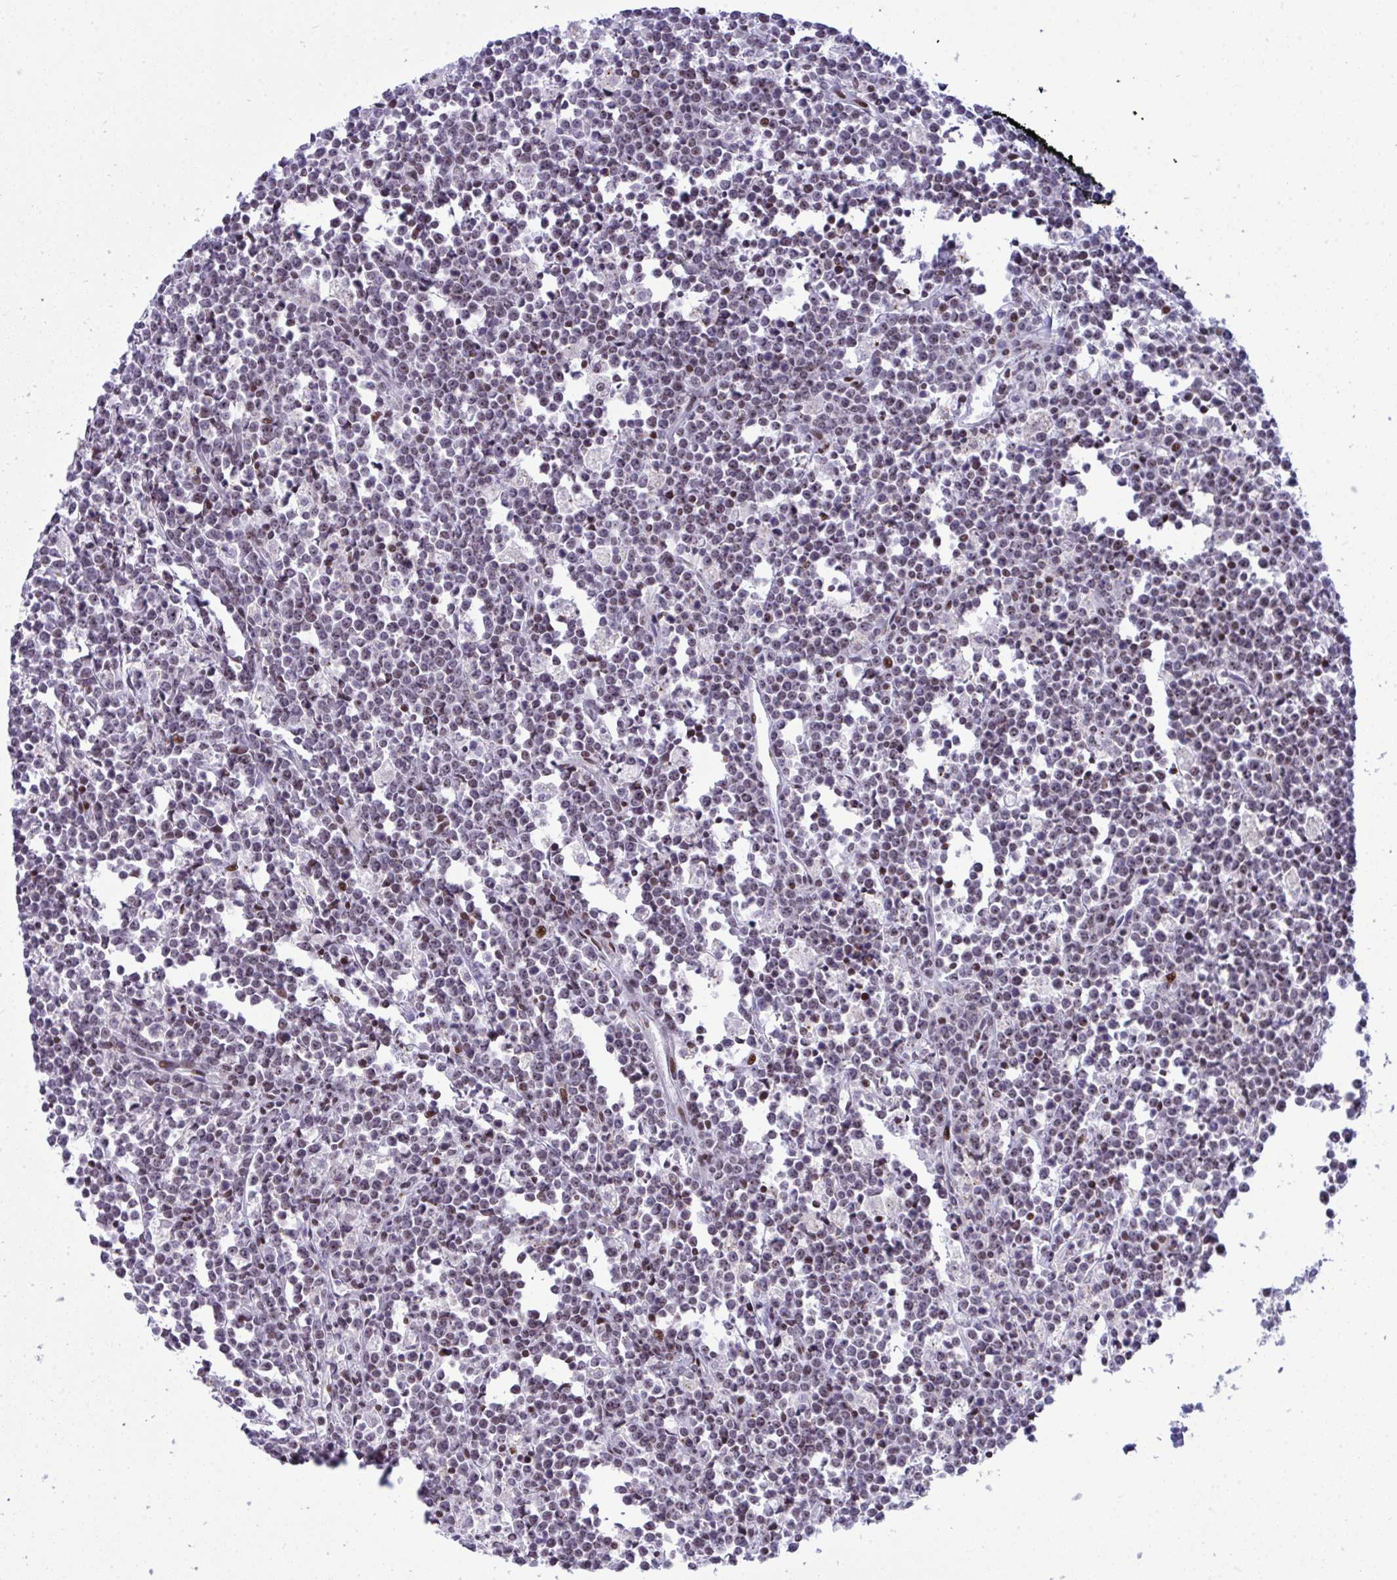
{"staining": {"intensity": "negative", "quantity": "none", "location": "none"}, "tissue": "lymphoma", "cell_type": "Tumor cells", "image_type": "cancer", "snomed": [{"axis": "morphology", "description": "Malignant lymphoma, non-Hodgkin's type, High grade"}, {"axis": "topography", "description": "Small intestine"}], "caption": "Tumor cells are negative for brown protein staining in high-grade malignant lymphoma, non-Hodgkin's type. (Immunohistochemistry, brightfield microscopy, high magnification).", "gene": "ZFHX3", "patient": {"sex": "female", "age": 56}}